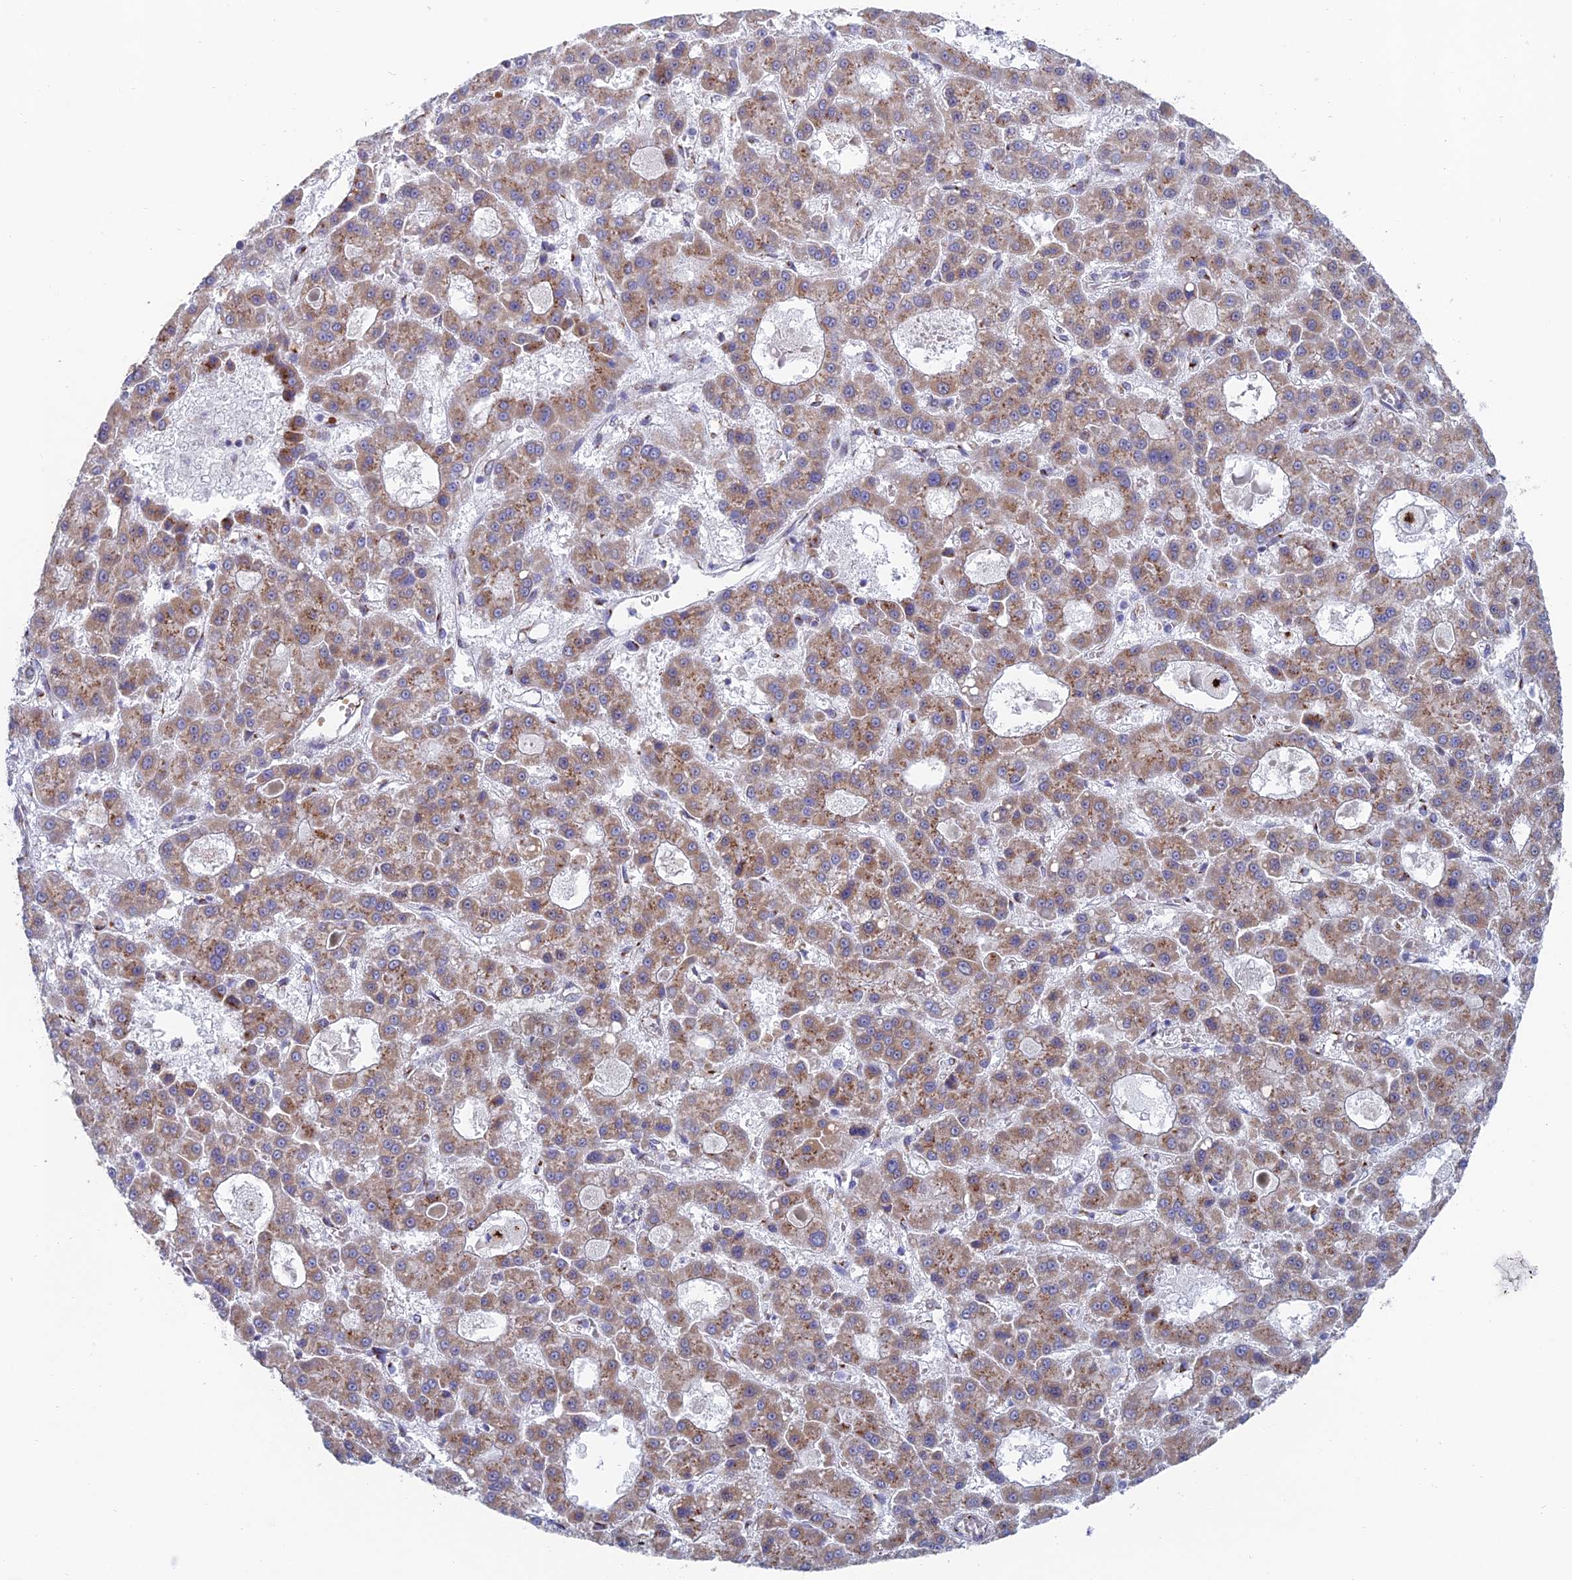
{"staining": {"intensity": "moderate", "quantity": ">75%", "location": "cytoplasmic/membranous"}, "tissue": "liver cancer", "cell_type": "Tumor cells", "image_type": "cancer", "snomed": [{"axis": "morphology", "description": "Carcinoma, Hepatocellular, NOS"}, {"axis": "topography", "description": "Liver"}], "caption": "Tumor cells display medium levels of moderate cytoplasmic/membranous staining in about >75% of cells in human hepatocellular carcinoma (liver). The protein of interest is shown in brown color, while the nuclei are stained blue.", "gene": "HS2ST1", "patient": {"sex": "male", "age": 70}}